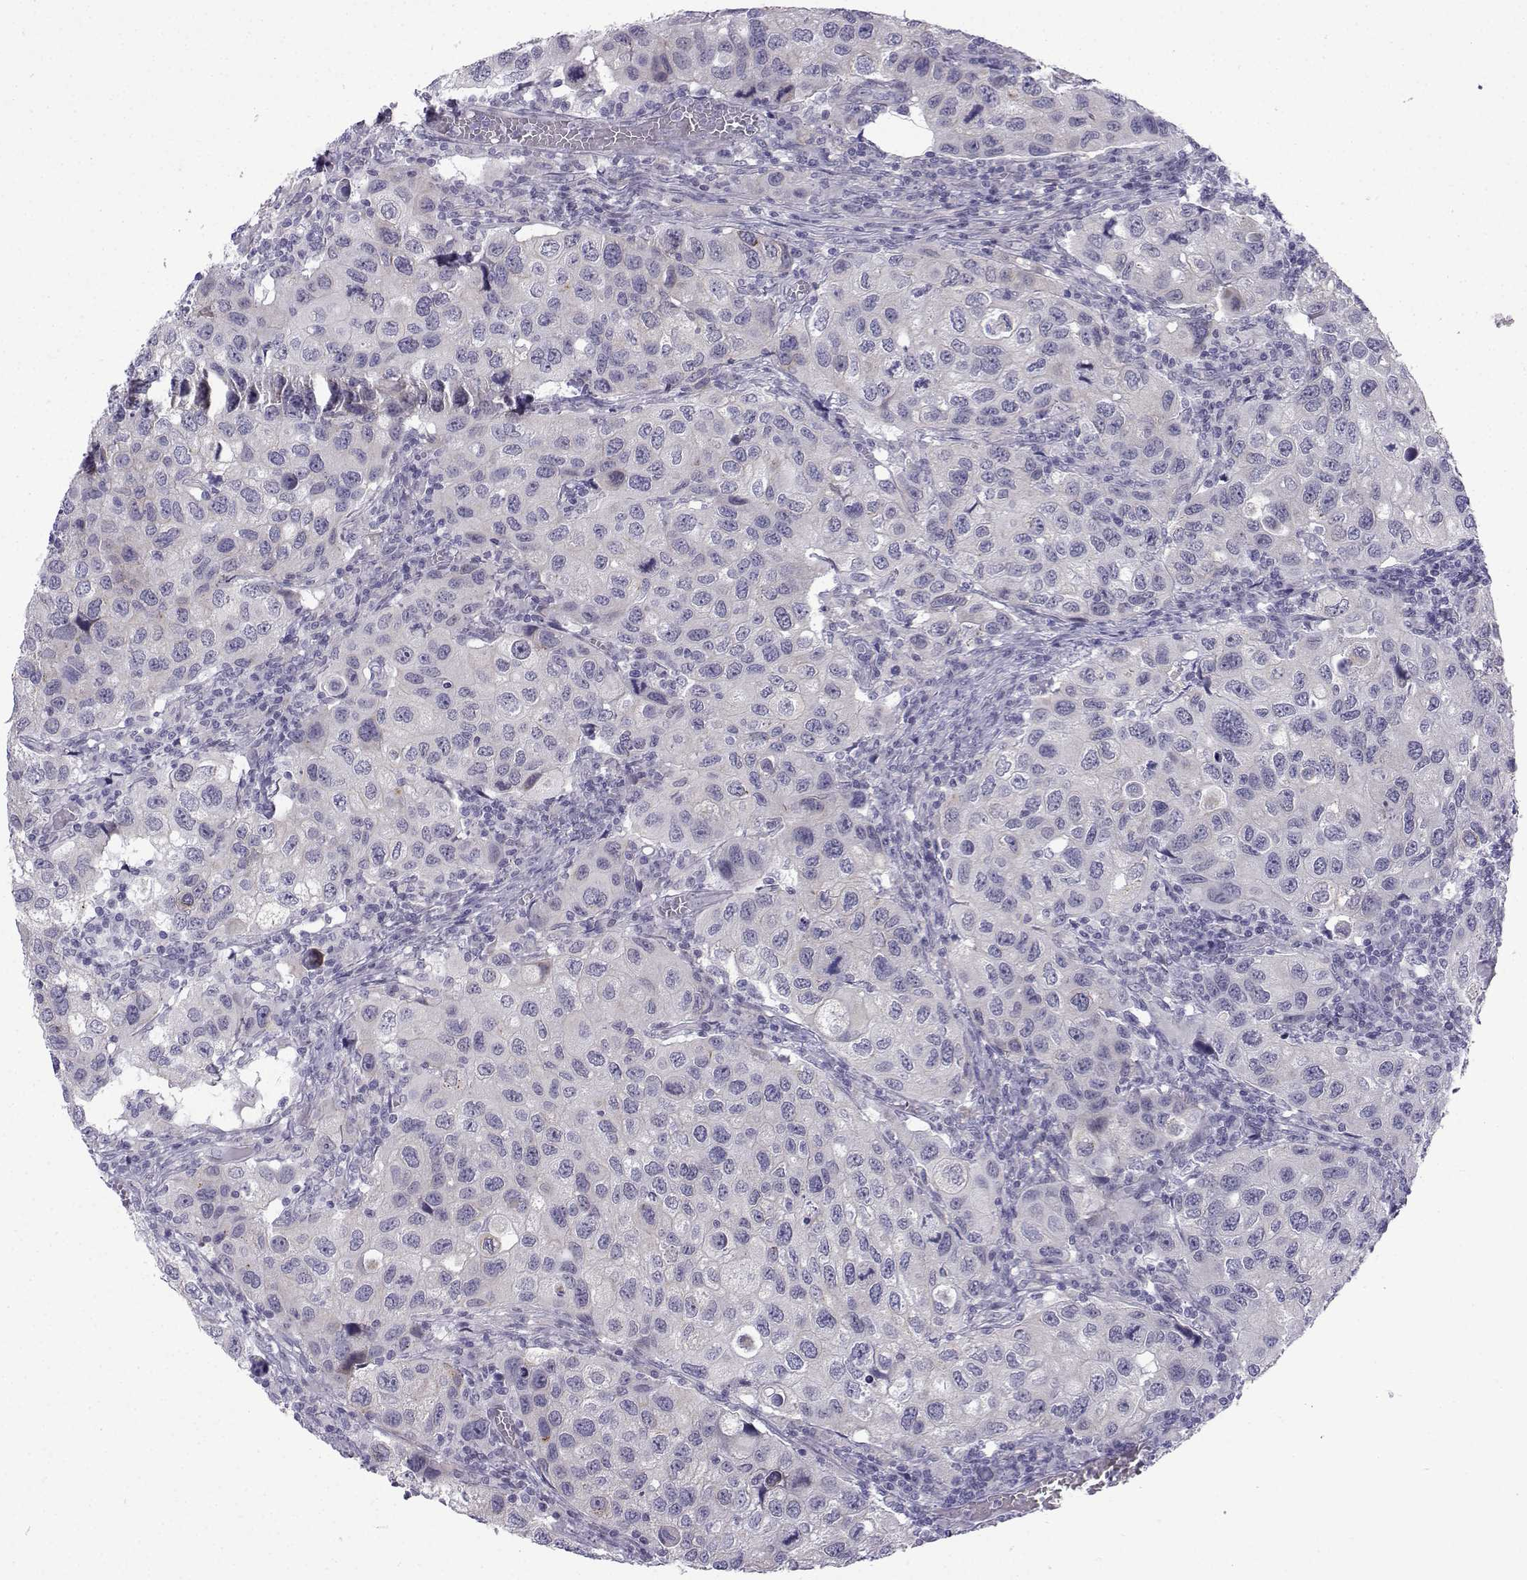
{"staining": {"intensity": "negative", "quantity": "none", "location": "none"}, "tissue": "urothelial cancer", "cell_type": "Tumor cells", "image_type": "cancer", "snomed": [{"axis": "morphology", "description": "Urothelial carcinoma, High grade"}, {"axis": "topography", "description": "Urinary bladder"}], "caption": "Immunohistochemistry (IHC) image of neoplastic tissue: human urothelial carcinoma (high-grade) stained with DAB shows no significant protein staining in tumor cells. (DAB immunohistochemistry visualized using brightfield microscopy, high magnification).", "gene": "CFAP53", "patient": {"sex": "male", "age": 79}}